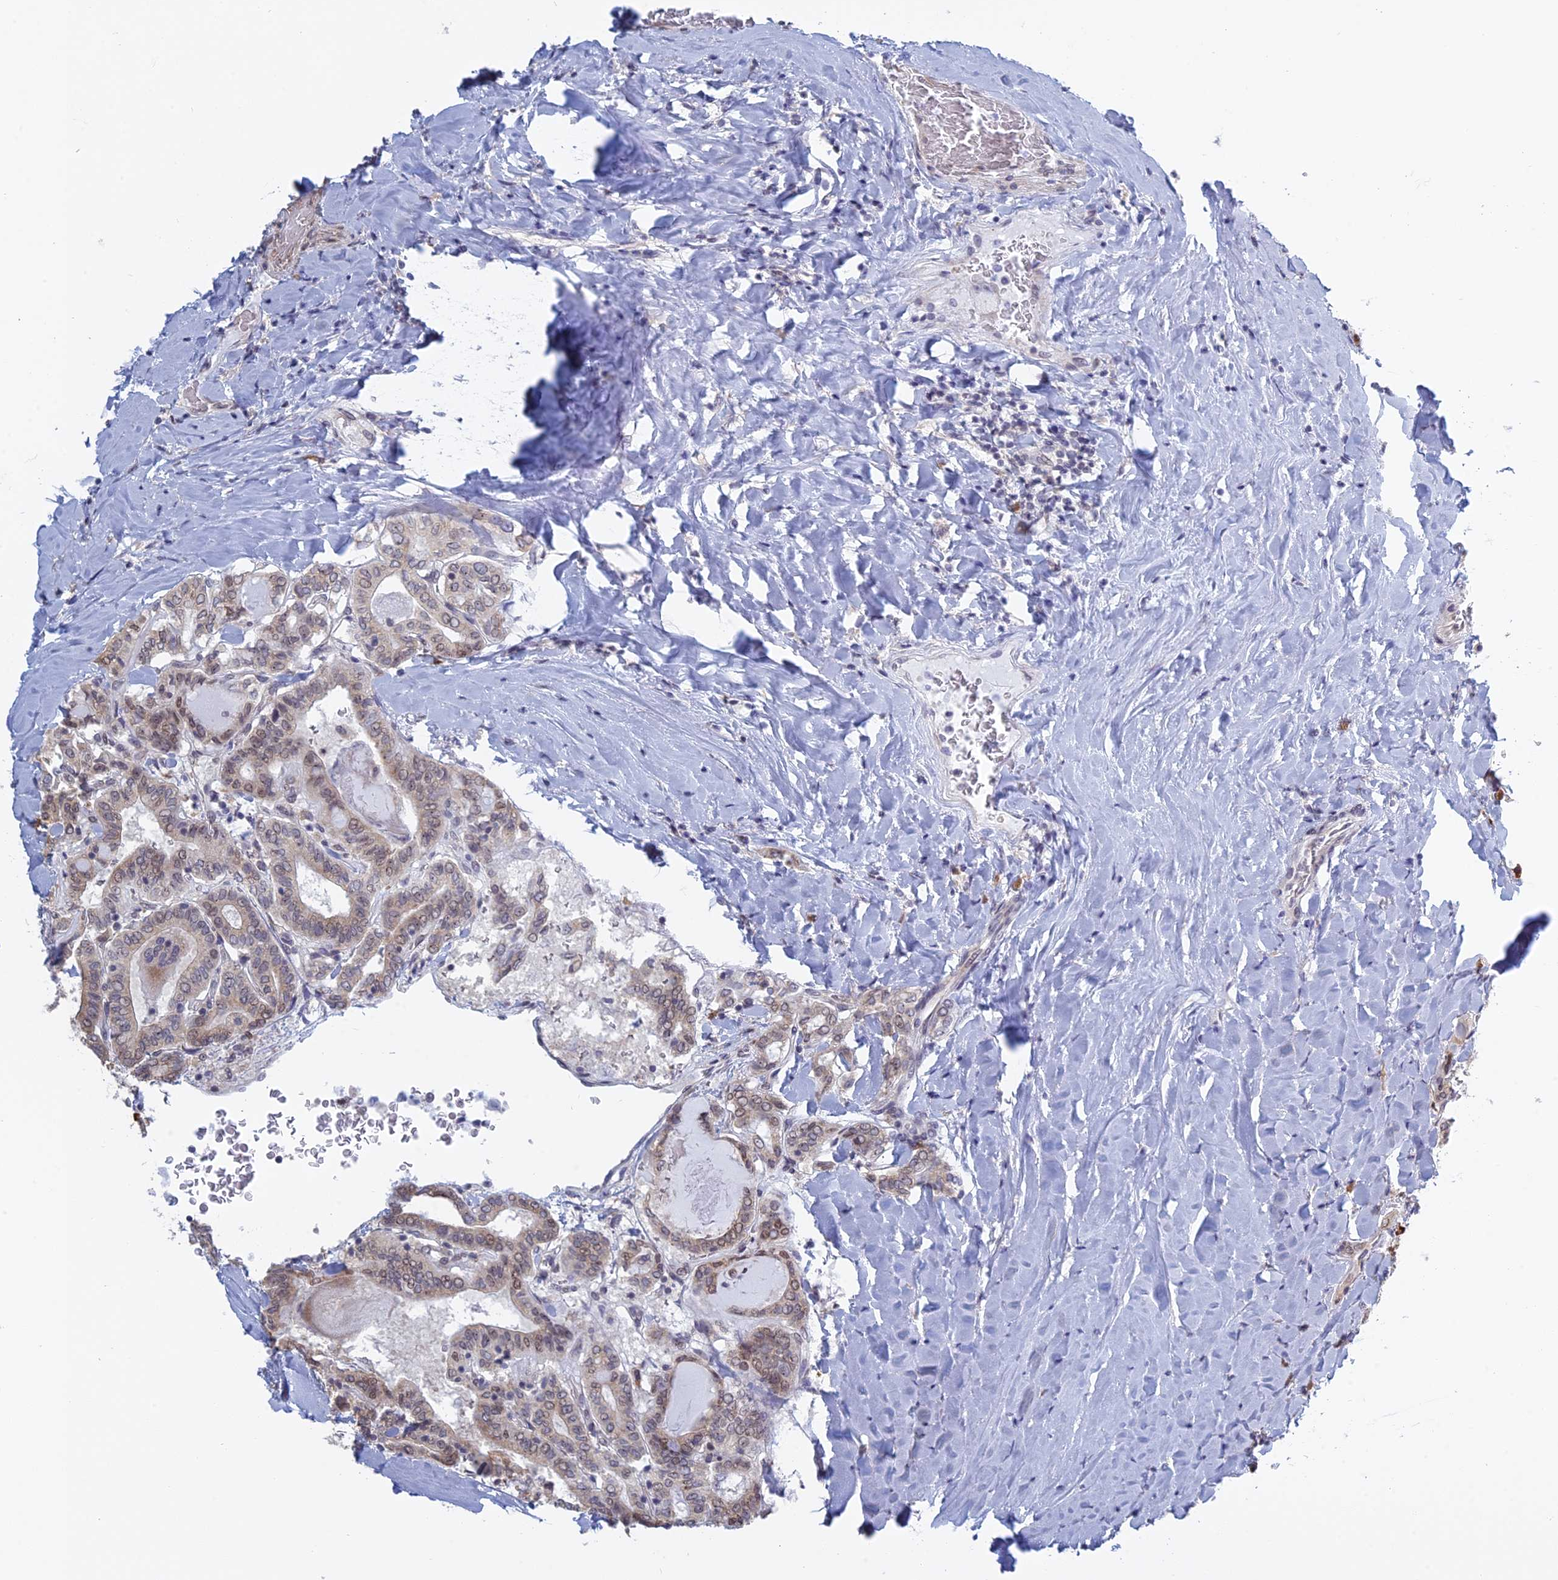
{"staining": {"intensity": "weak", "quantity": "<25%", "location": "nuclear"}, "tissue": "thyroid cancer", "cell_type": "Tumor cells", "image_type": "cancer", "snomed": [{"axis": "morphology", "description": "Papillary adenocarcinoma, NOS"}, {"axis": "topography", "description": "Thyroid gland"}], "caption": "Tumor cells show no significant positivity in thyroid cancer (papillary adenocarcinoma).", "gene": "RPS19BP1", "patient": {"sex": "female", "age": 72}}